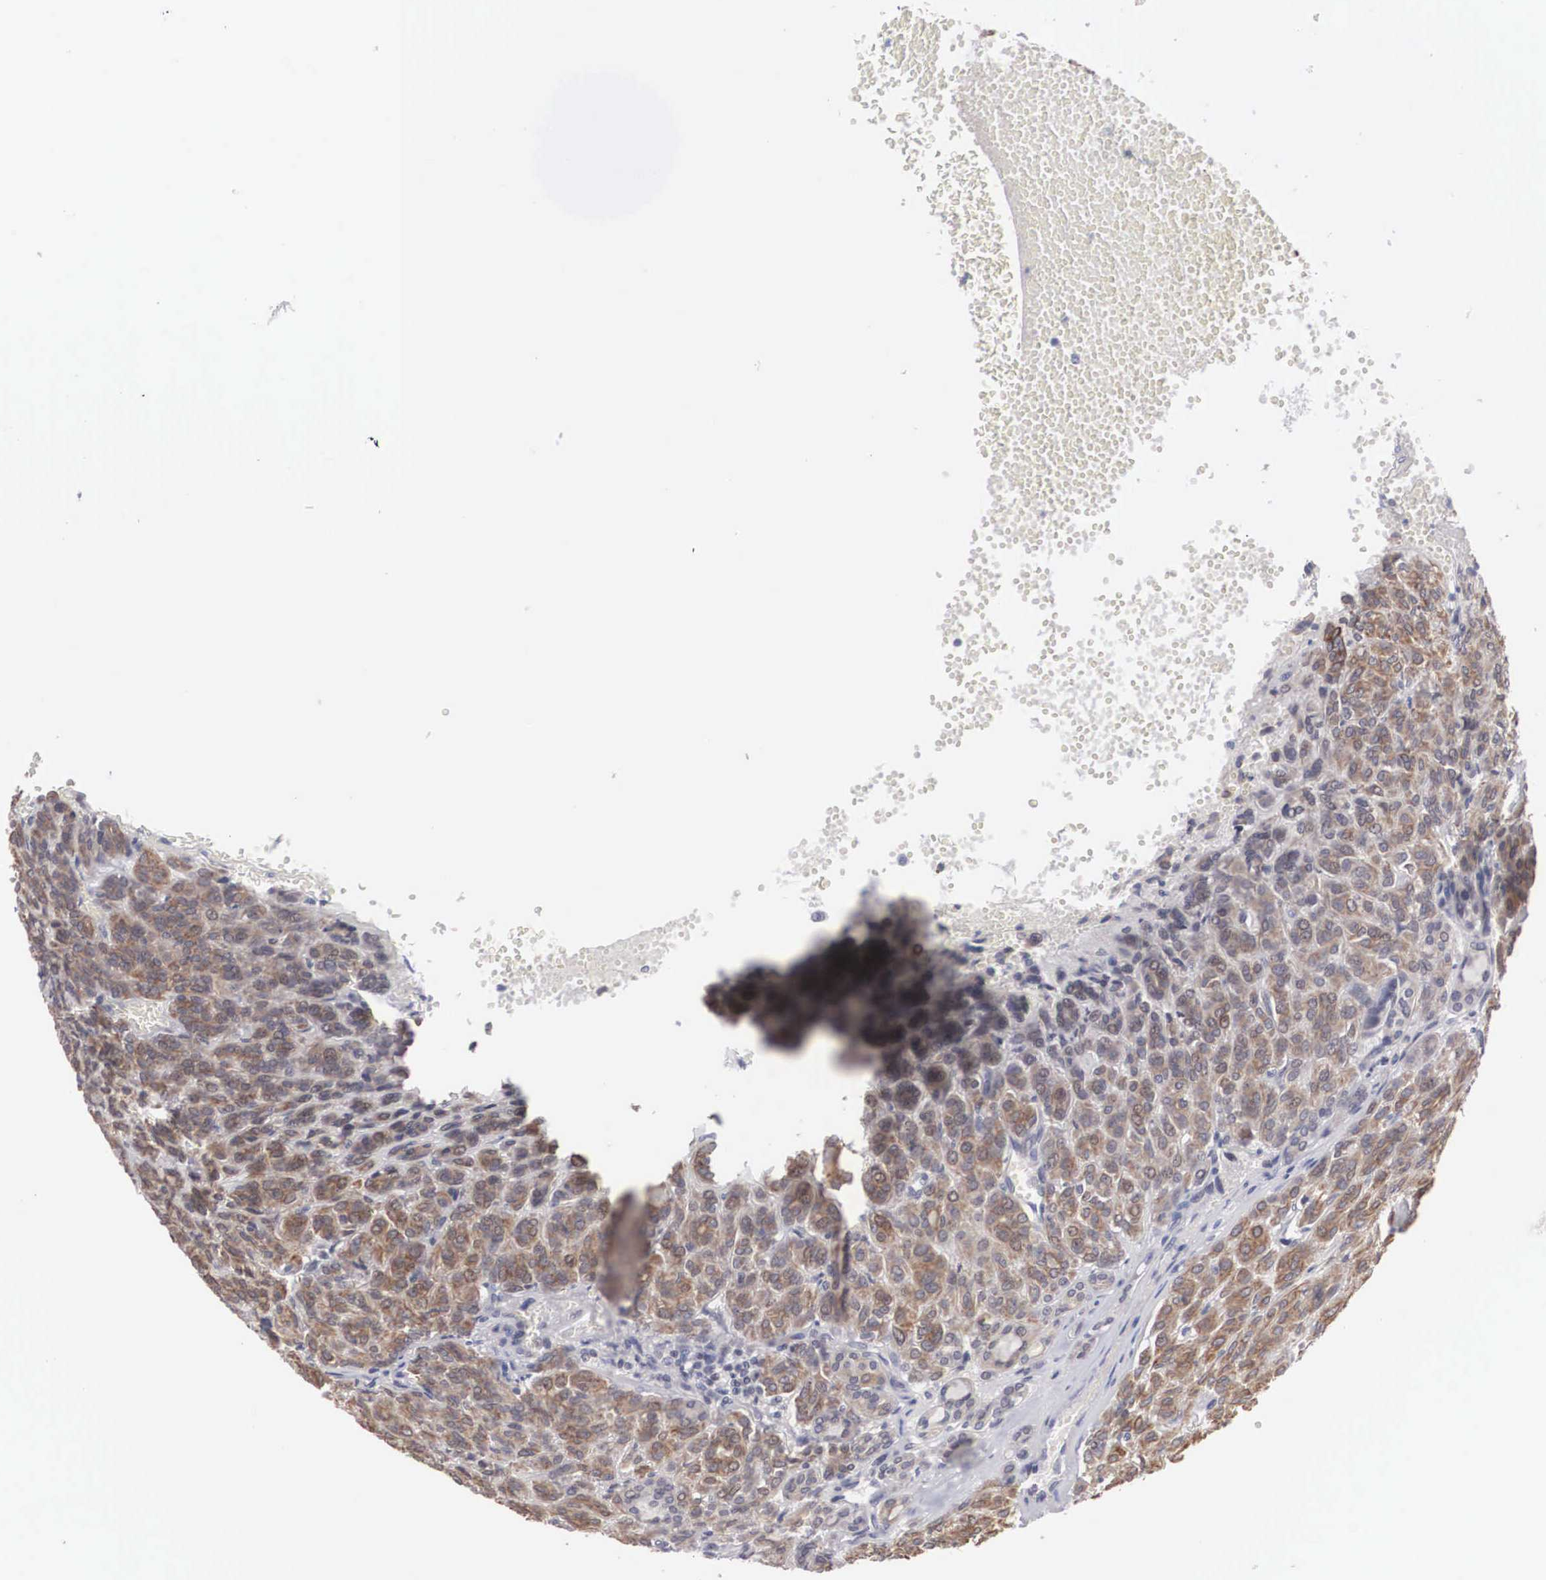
{"staining": {"intensity": "strong", "quantity": "25%-75%", "location": "cytoplasmic/membranous"}, "tissue": "thyroid cancer", "cell_type": "Tumor cells", "image_type": "cancer", "snomed": [{"axis": "morphology", "description": "Follicular adenoma carcinoma, NOS"}, {"axis": "topography", "description": "Thyroid gland"}], "caption": "IHC histopathology image of neoplastic tissue: human thyroid cancer stained using IHC reveals high levels of strong protein expression localized specifically in the cytoplasmic/membranous of tumor cells, appearing as a cytoplasmic/membranous brown color.", "gene": "WDR89", "patient": {"sex": "female", "age": 71}}